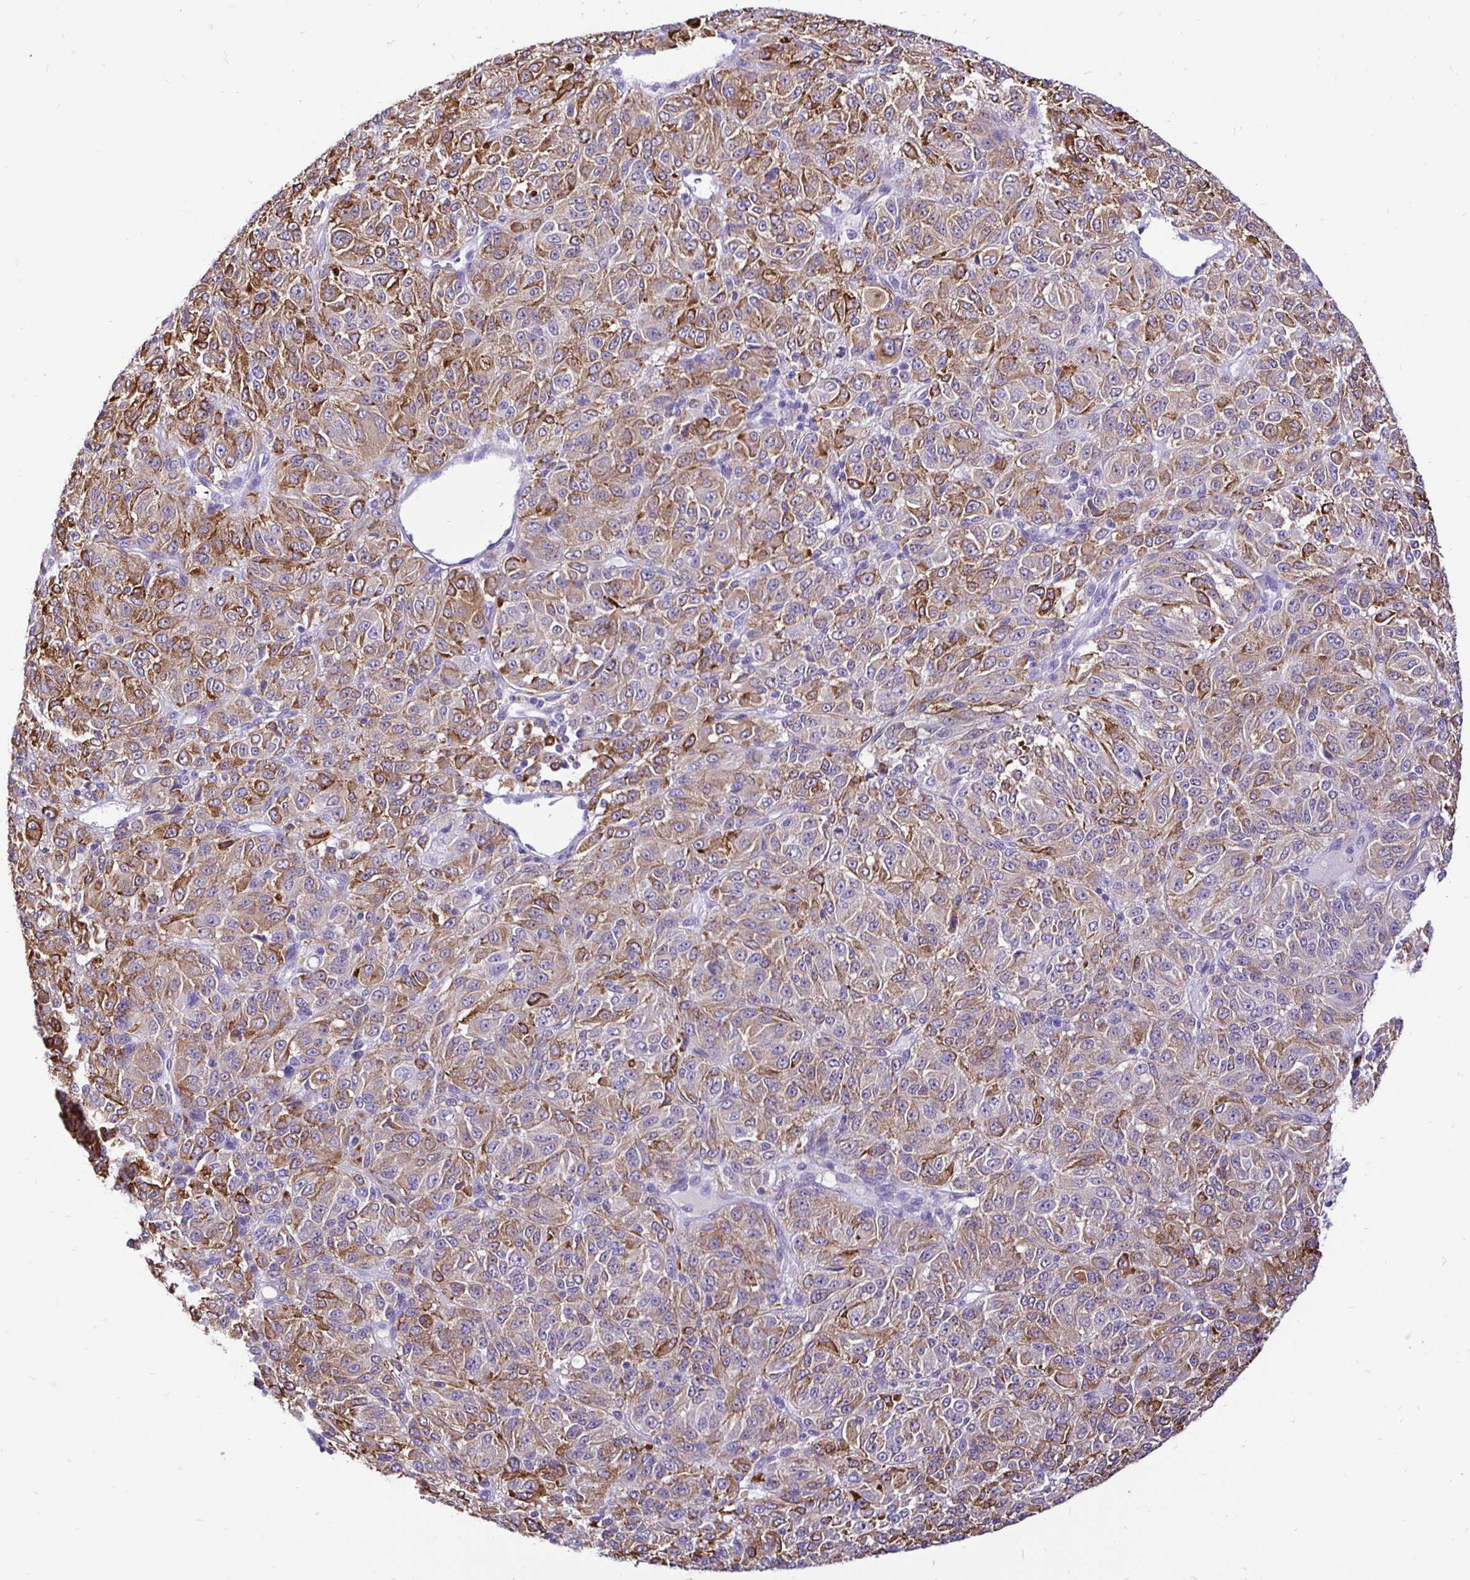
{"staining": {"intensity": "moderate", "quantity": "25%-75%", "location": "cytoplasmic/membranous"}, "tissue": "melanoma", "cell_type": "Tumor cells", "image_type": "cancer", "snomed": [{"axis": "morphology", "description": "Malignant melanoma, Metastatic site"}, {"axis": "topography", "description": "Brain"}], "caption": "Moderate cytoplasmic/membranous positivity is appreciated in about 25%-75% of tumor cells in melanoma.", "gene": "TAF1D", "patient": {"sex": "female", "age": 56}}